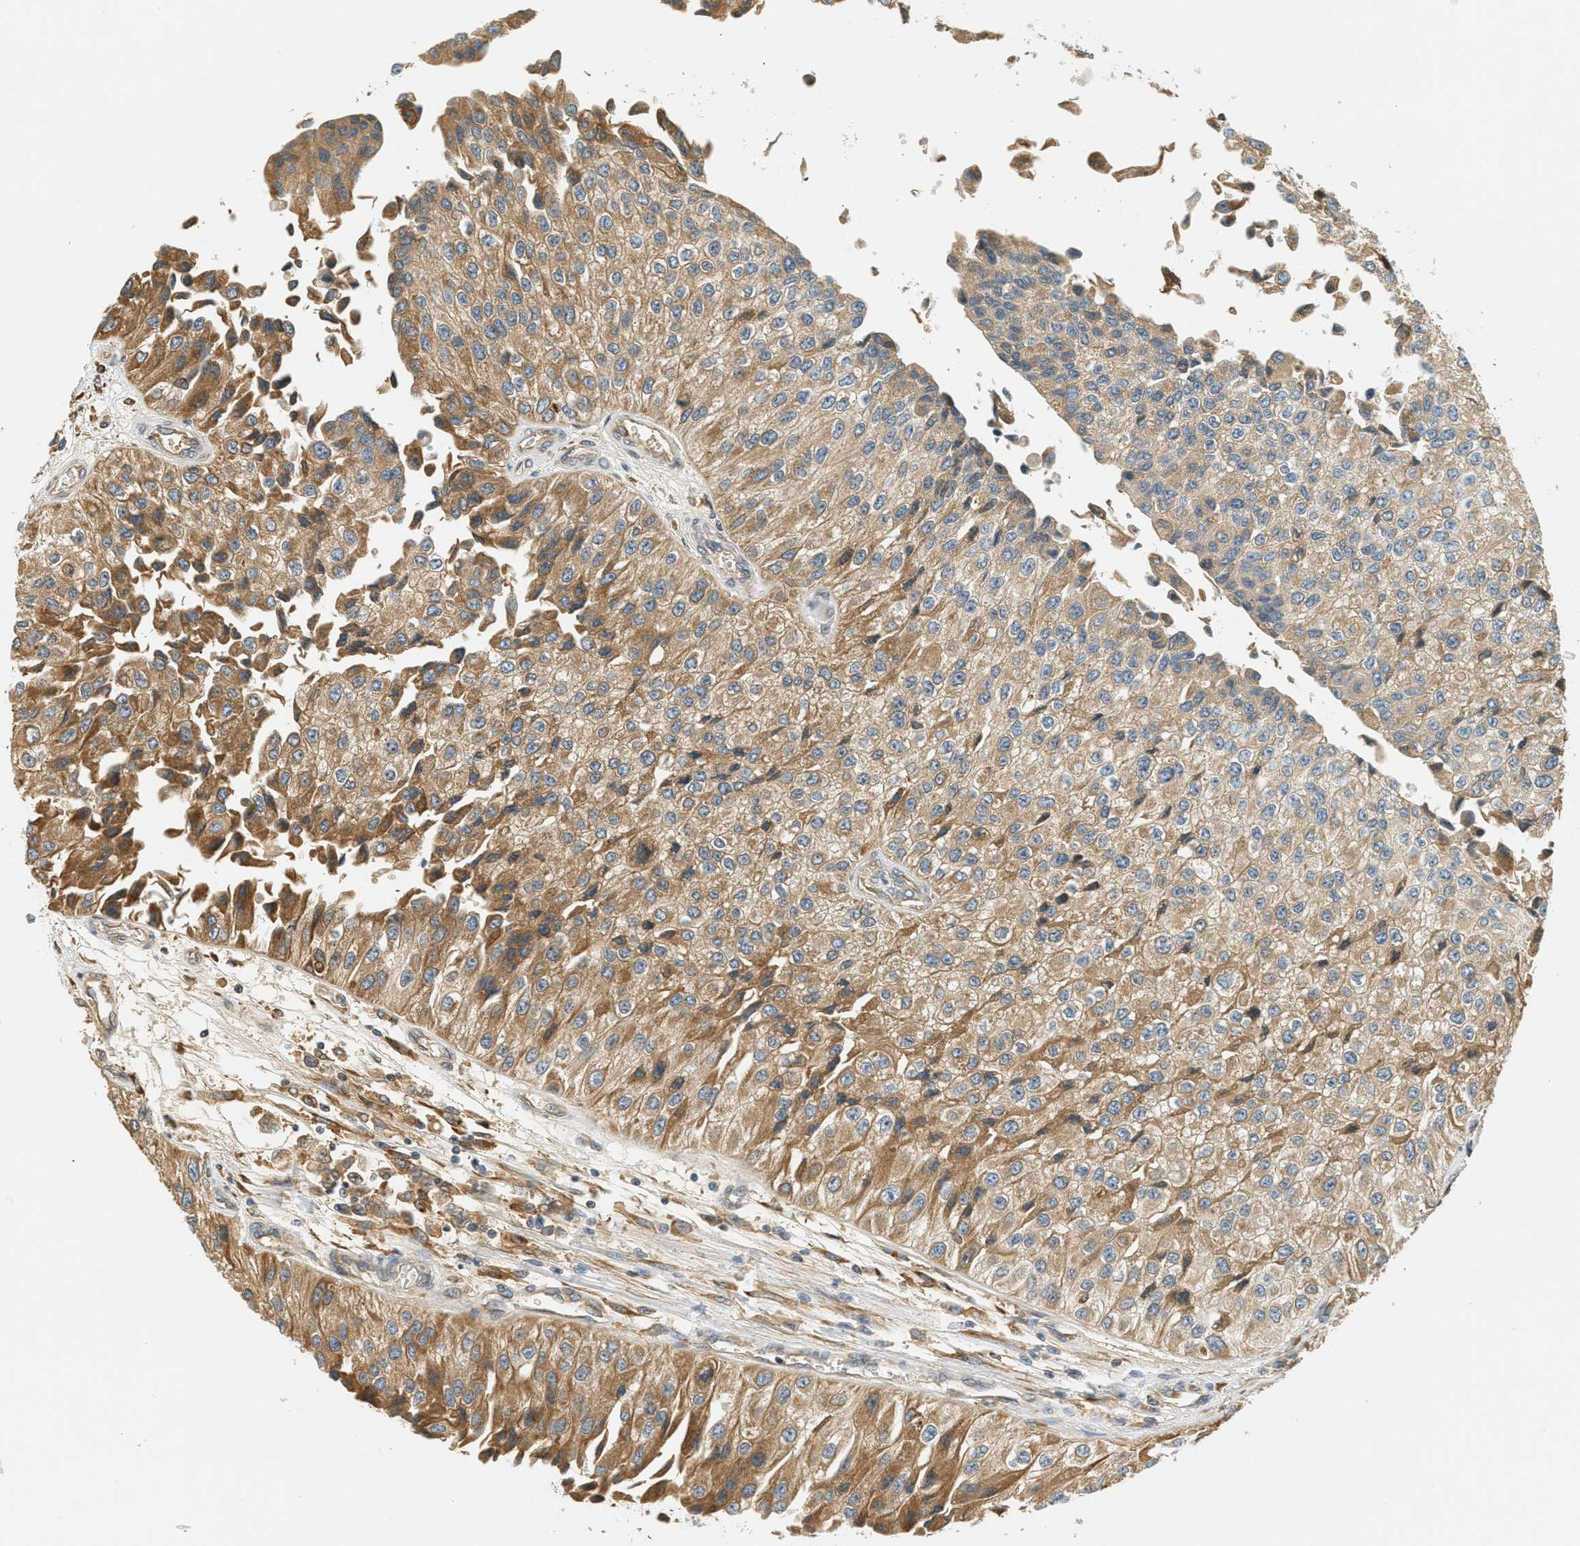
{"staining": {"intensity": "moderate", "quantity": ">75%", "location": "cytoplasmic/membranous"}, "tissue": "urothelial cancer", "cell_type": "Tumor cells", "image_type": "cancer", "snomed": [{"axis": "morphology", "description": "Urothelial carcinoma, High grade"}, {"axis": "topography", "description": "Kidney"}, {"axis": "topography", "description": "Urinary bladder"}], "caption": "Urothelial carcinoma (high-grade) tissue demonstrates moderate cytoplasmic/membranous staining in approximately >75% of tumor cells, visualized by immunohistochemistry. Immunohistochemistry (ihc) stains the protein of interest in brown and the nuclei are stained blue.", "gene": "PDK1", "patient": {"sex": "male", "age": 77}}